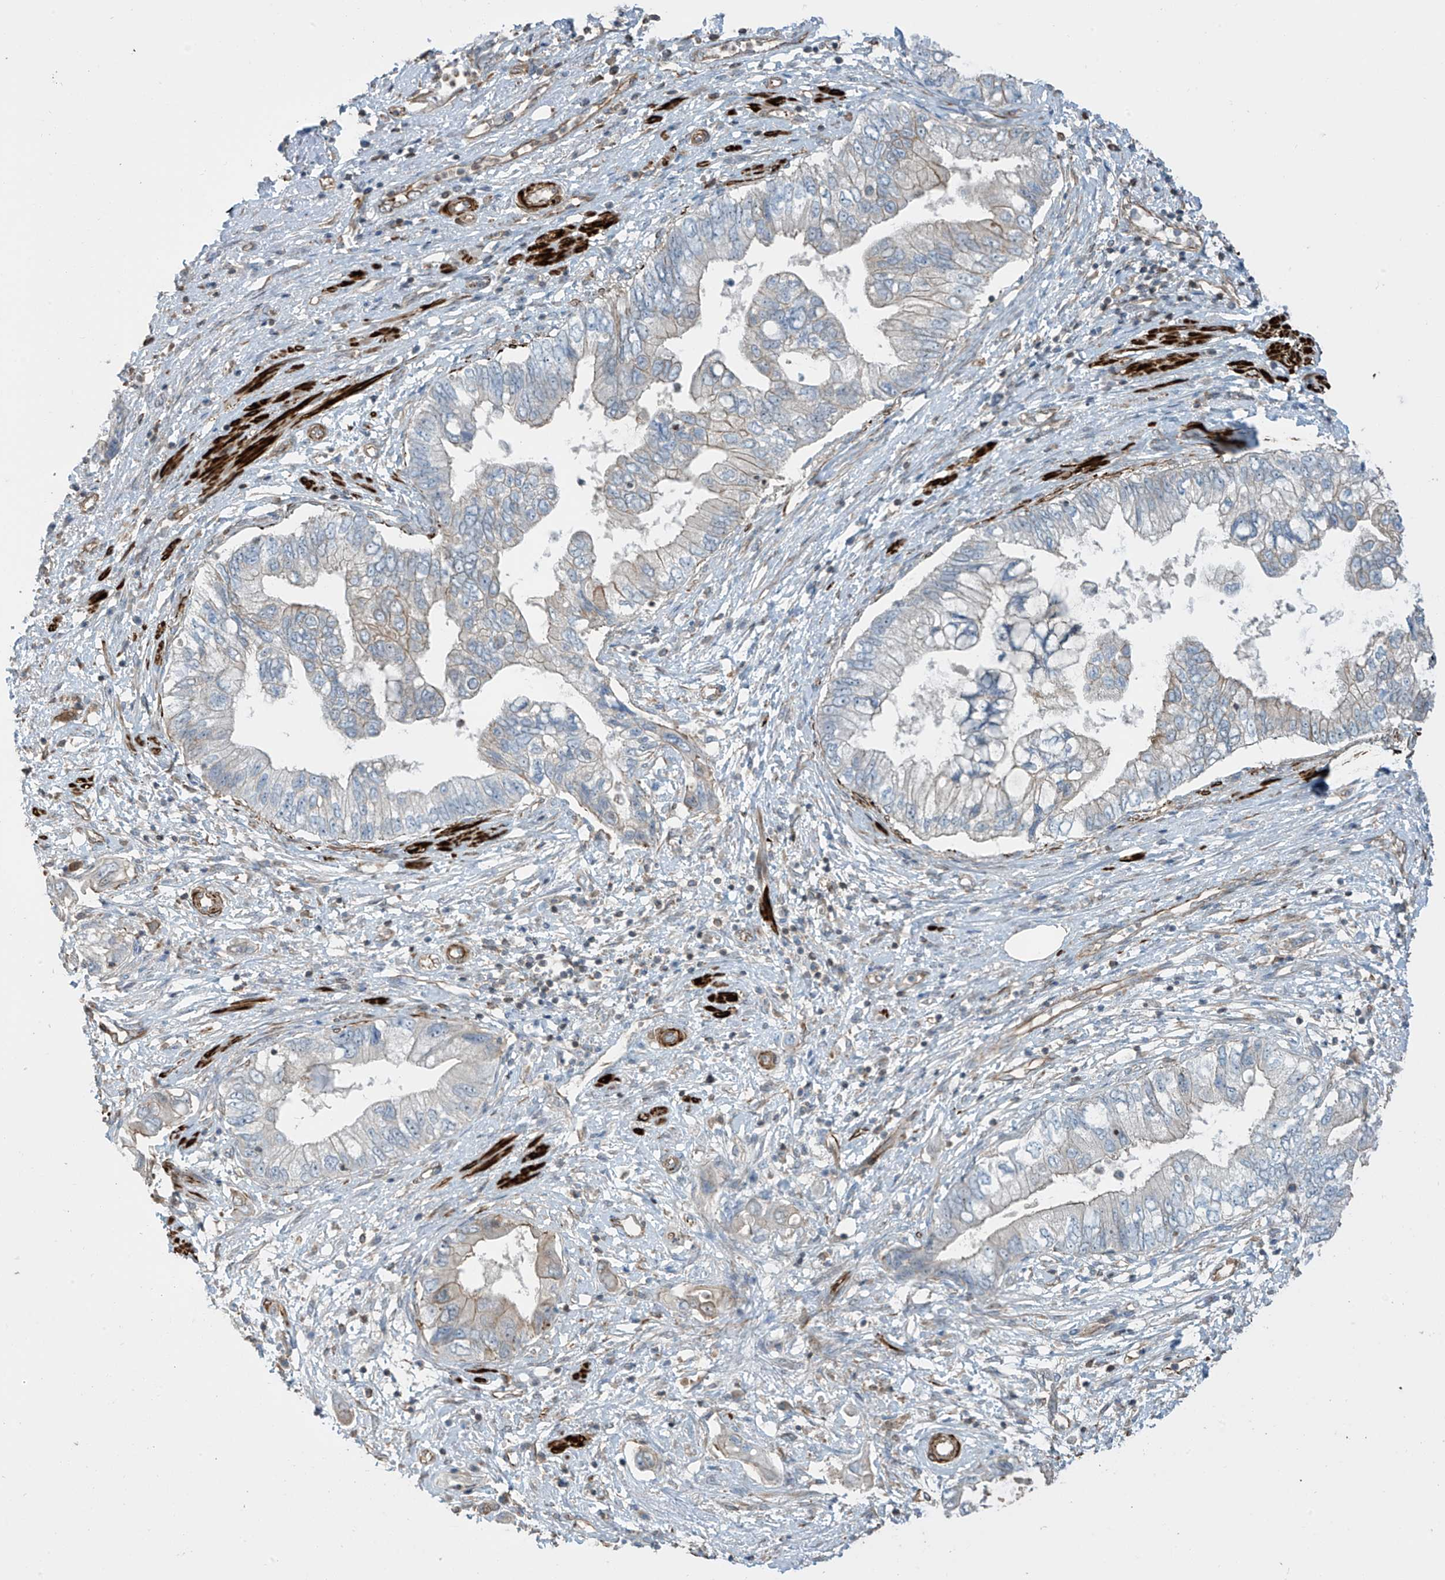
{"staining": {"intensity": "negative", "quantity": "none", "location": "none"}, "tissue": "pancreatic cancer", "cell_type": "Tumor cells", "image_type": "cancer", "snomed": [{"axis": "morphology", "description": "Adenocarcinoma, NOS"}, {"axis": "topography", "description": "Pancreas"}], "caption": "High power microscopy photomicrograph of an IHC photomicrograph of pancreatic cancer (adenocarcinoma), revealing no significant staining in tumor cells.", "gene": "SH3BGRL3", "patient": {"sex": "female", "age": 73}}